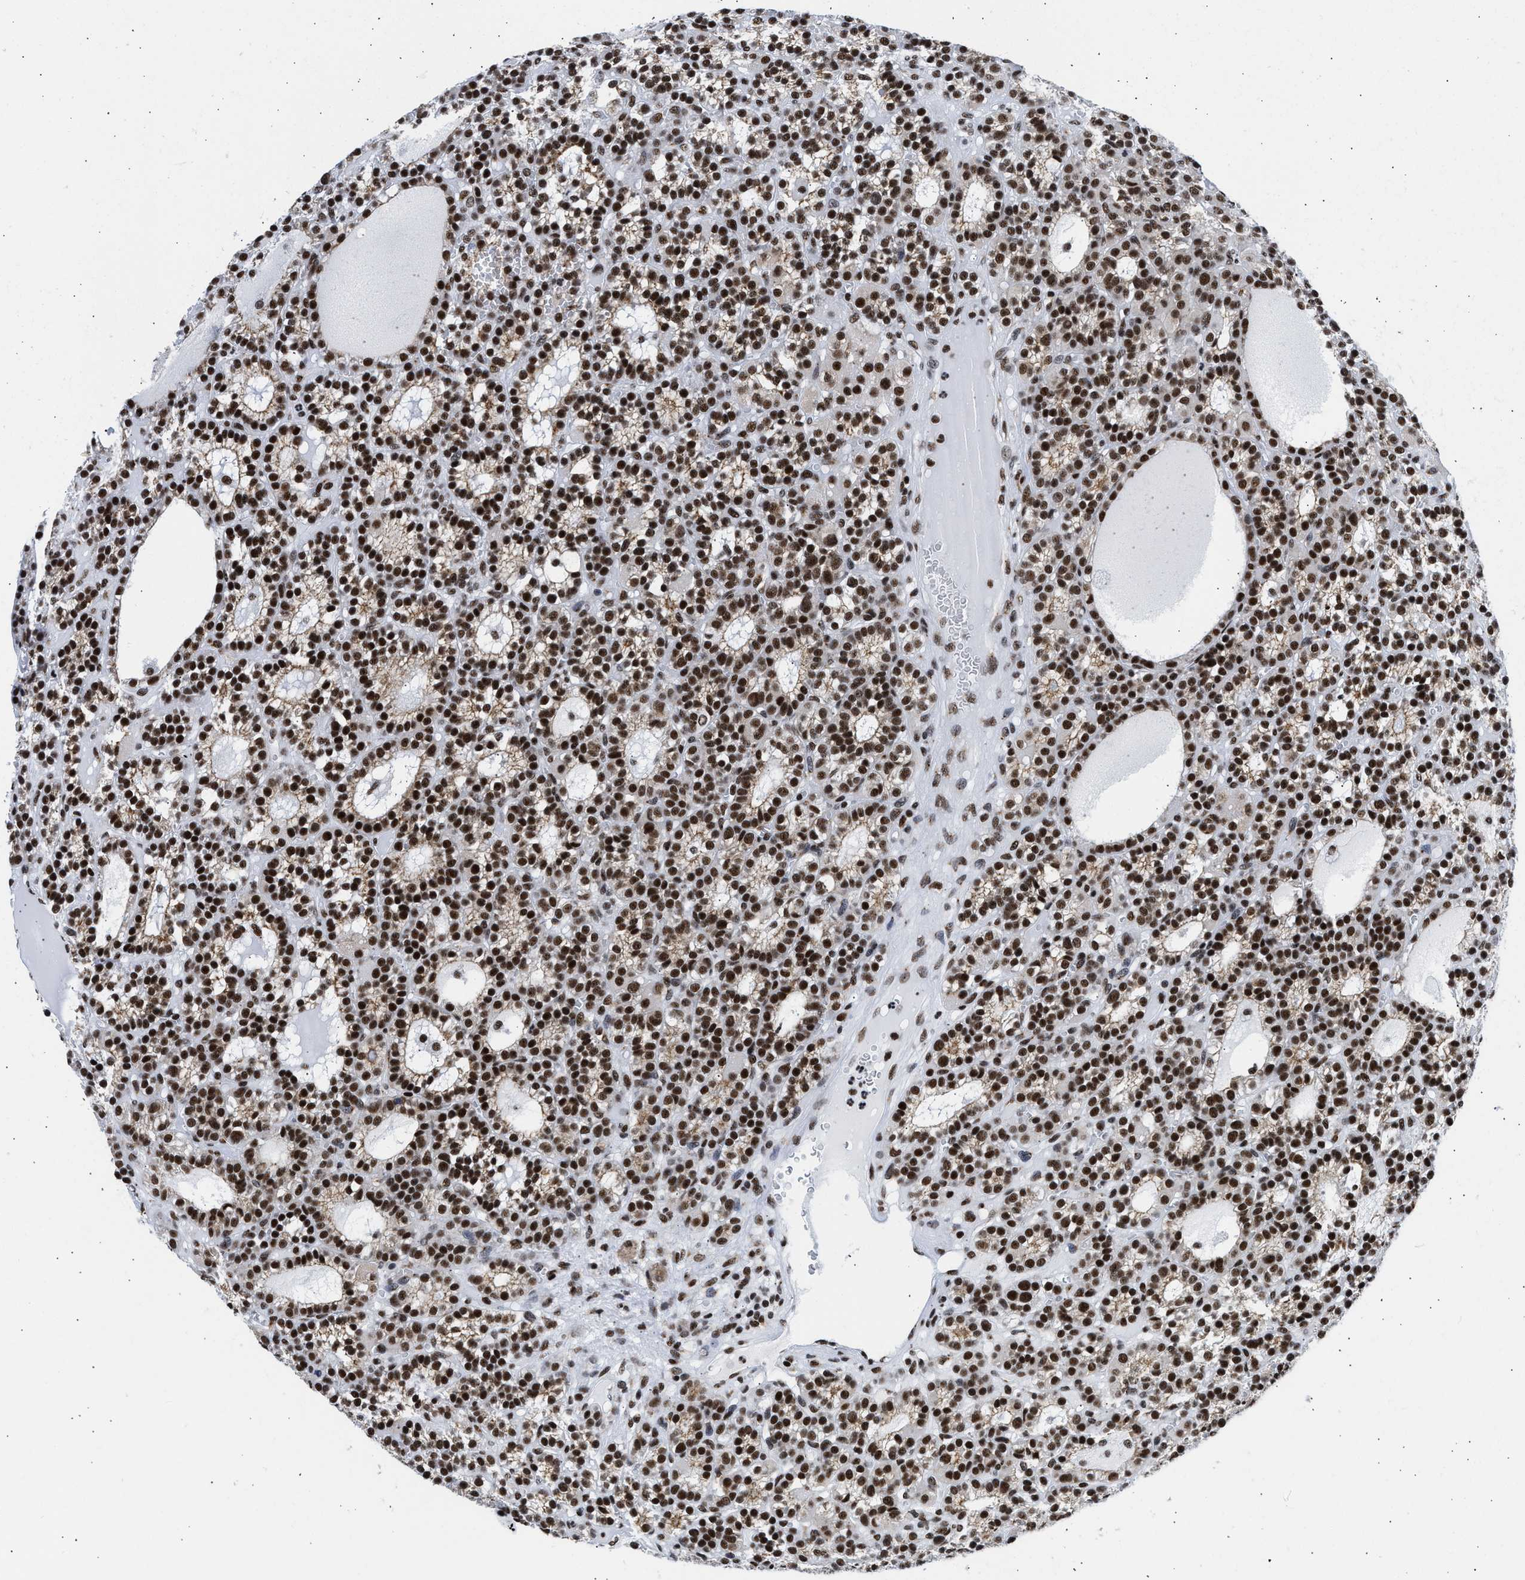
{"staining": {"intensity": "strong", "quantity": ">75%", "location": "nuclear"}, "tissue": "parathyroid gland", "cell_type": "Glandular cells", "image_type": "normal", "snomed": [{"axis": "morphology", "description": "Normal tissue, NOS"}, {"axis": "morphology", "description": "Adenoma, NOS"}, {"axis": "topography", "description": "Parathyroid gland"}], "caption": "Parathyroid gland stained with DAB (3,3'-diaminobenzidine) IHC displays high levels of strong nuclear positivity in approximately >75% of glandular cells.", "gene": "RBM8A", "patient": {"sex": "female", "age": 58}}